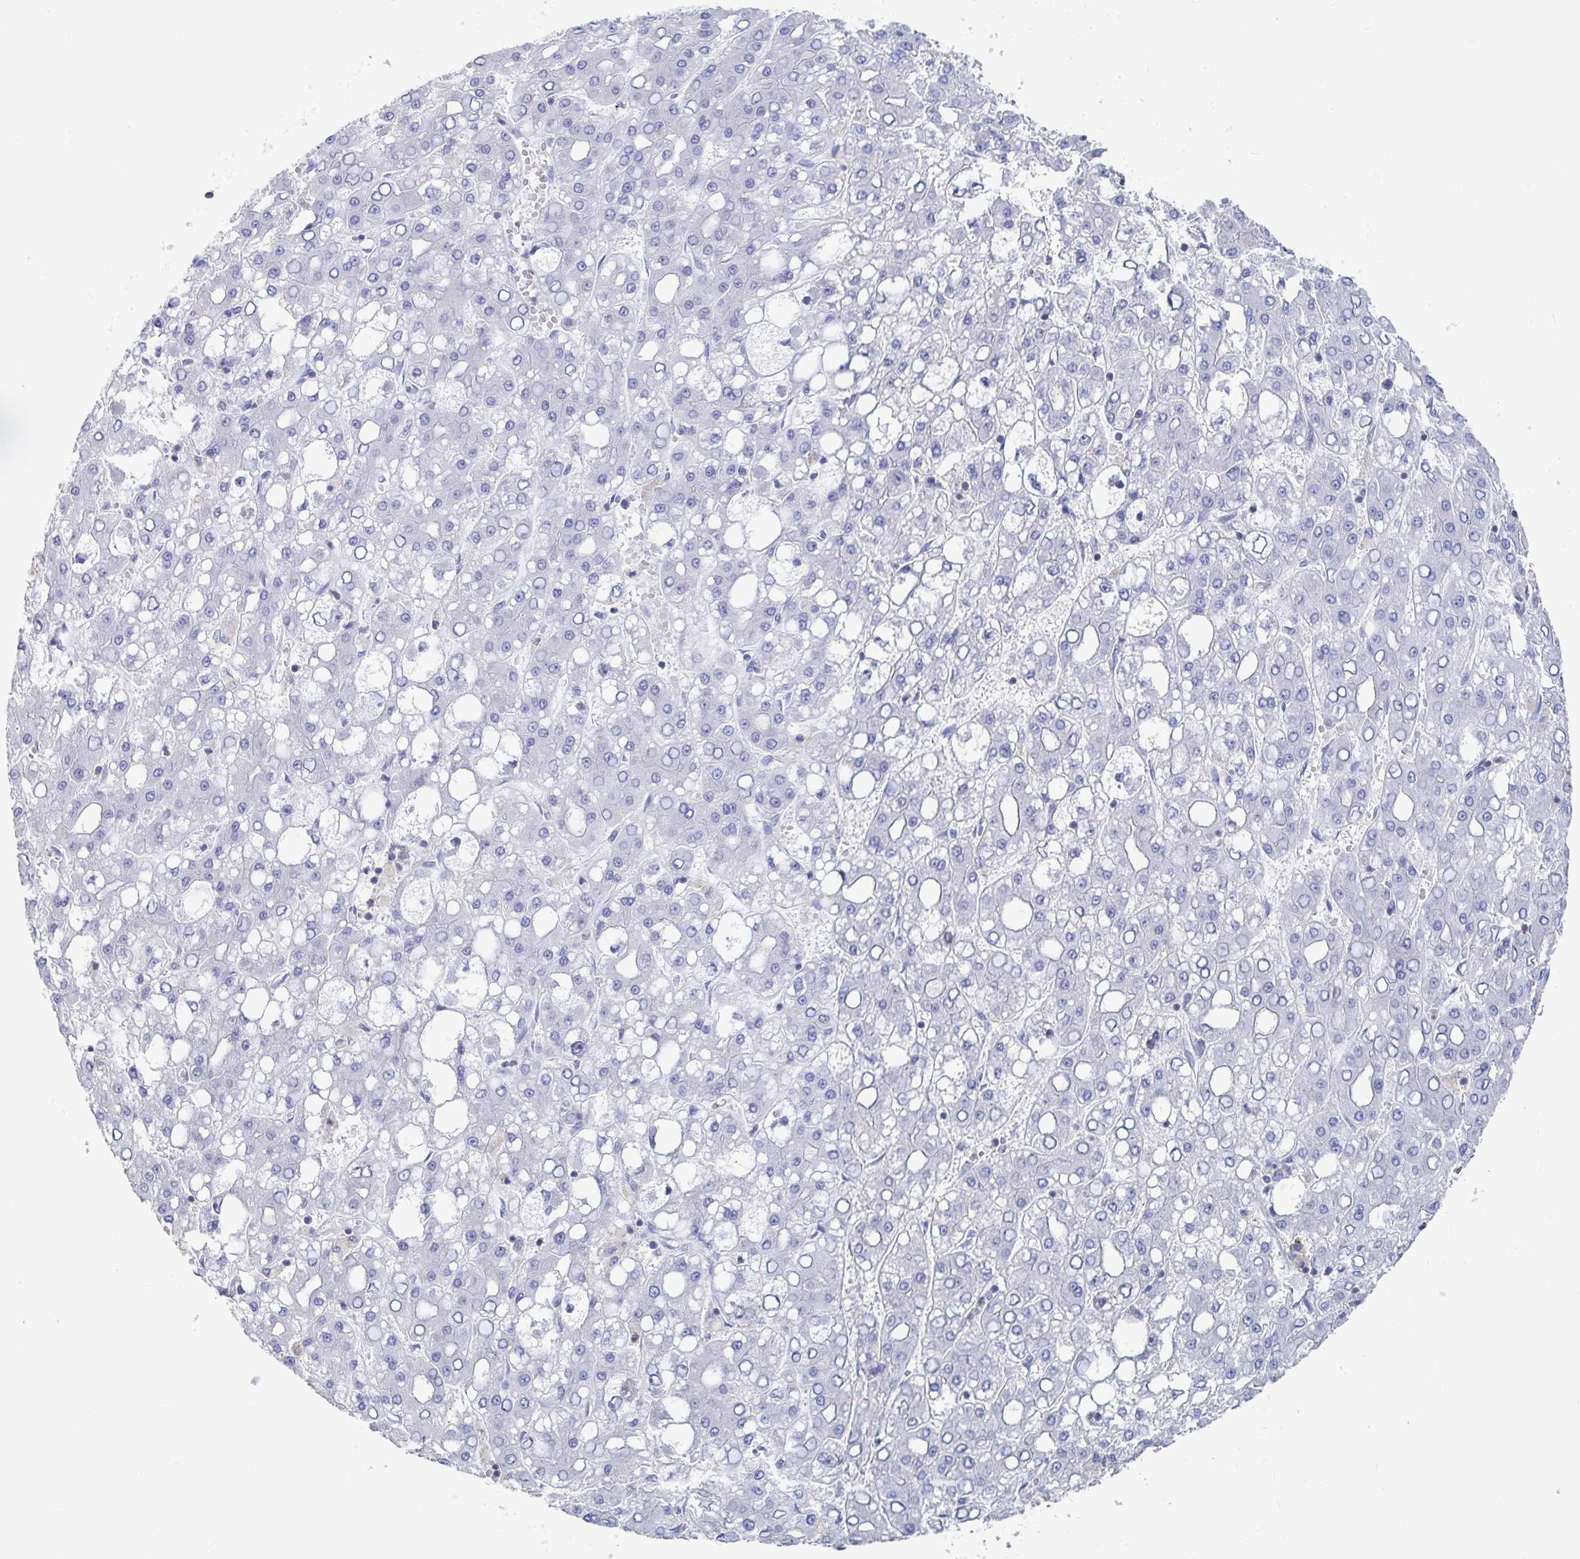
{"staining": {"intensity": "negative", "quantity": "none", "location": "none"}, "tissue": "liver cancer", "cell_type": "Tumor cells", "image_type": "cancer", "snomed": [{"axis": "morphology", "description": "Carcinoma, Hepatocellular, NOS"}, {"axis": "topography", "description": "Liver"}], "caption": "A high-resolution photomicrograph shows immunohistochemistry staining of liver hepatocellular carcinoma, which reveals no significant expression in tumor cells. Brightfield microscopy of immunohistochemistry (IHC) stained with DAB (brown) and hematoxylin (blue), captured at high magnification.", "gene": "PIK3CD", "patient": {"sex": "male", "age": 65}}